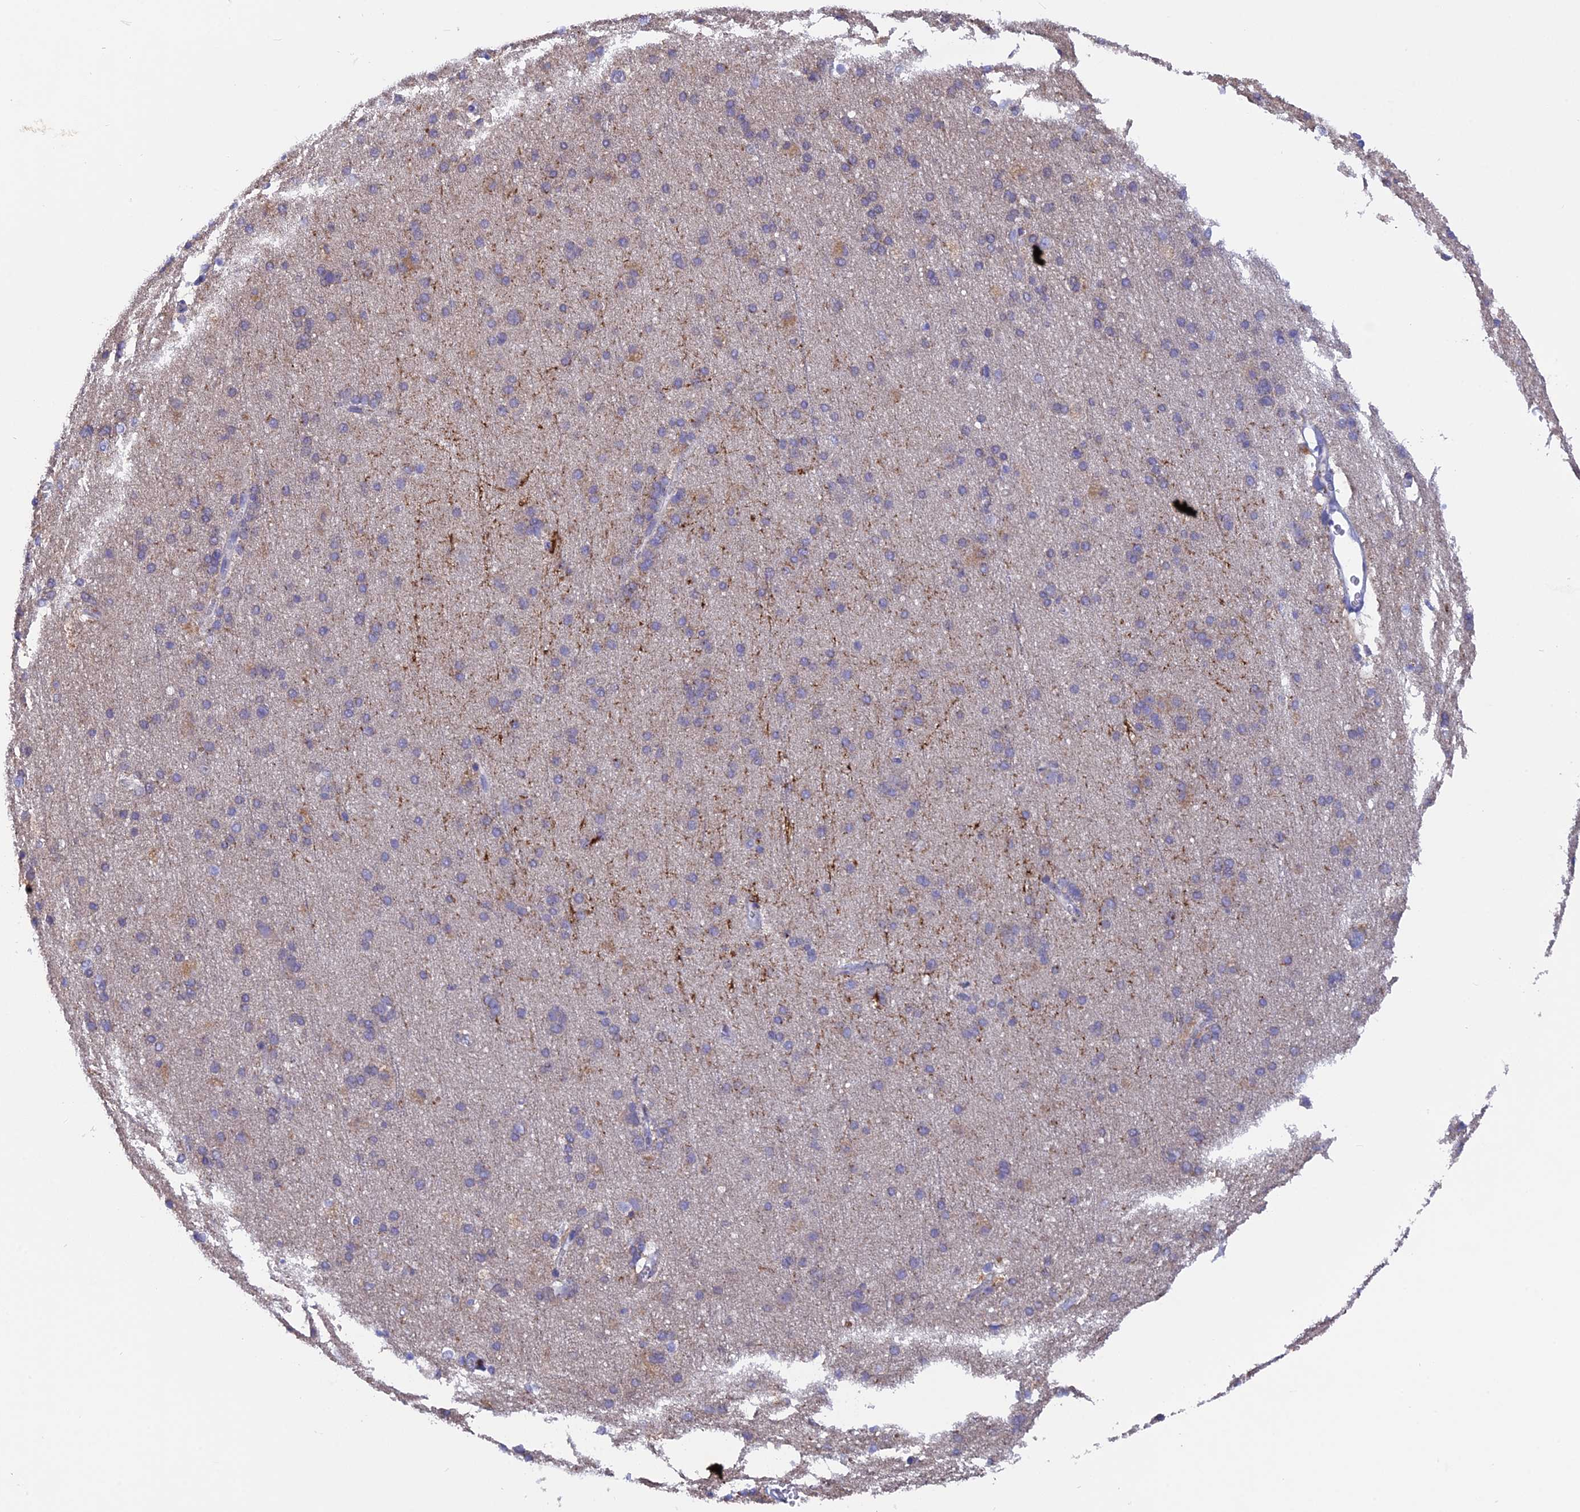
{"staining": {"intensity": "negative", "quantity": "none", "location": "none"}, "tissue": "cerebral cortex", "cell_type": "Endothelial cells", "image_type": "normal", "snomed": [{"axis": "morphology", "description": "Normal tissue, NOS"}, {"axis": "topography", "description": "Cerebral cortex"}], "caption": "Protein analysis of benign cerebral cortex reveals no significant staining in endothelial cells.", "gene": "AK4P3", "patient": {"sex": "male", "age": 54}}